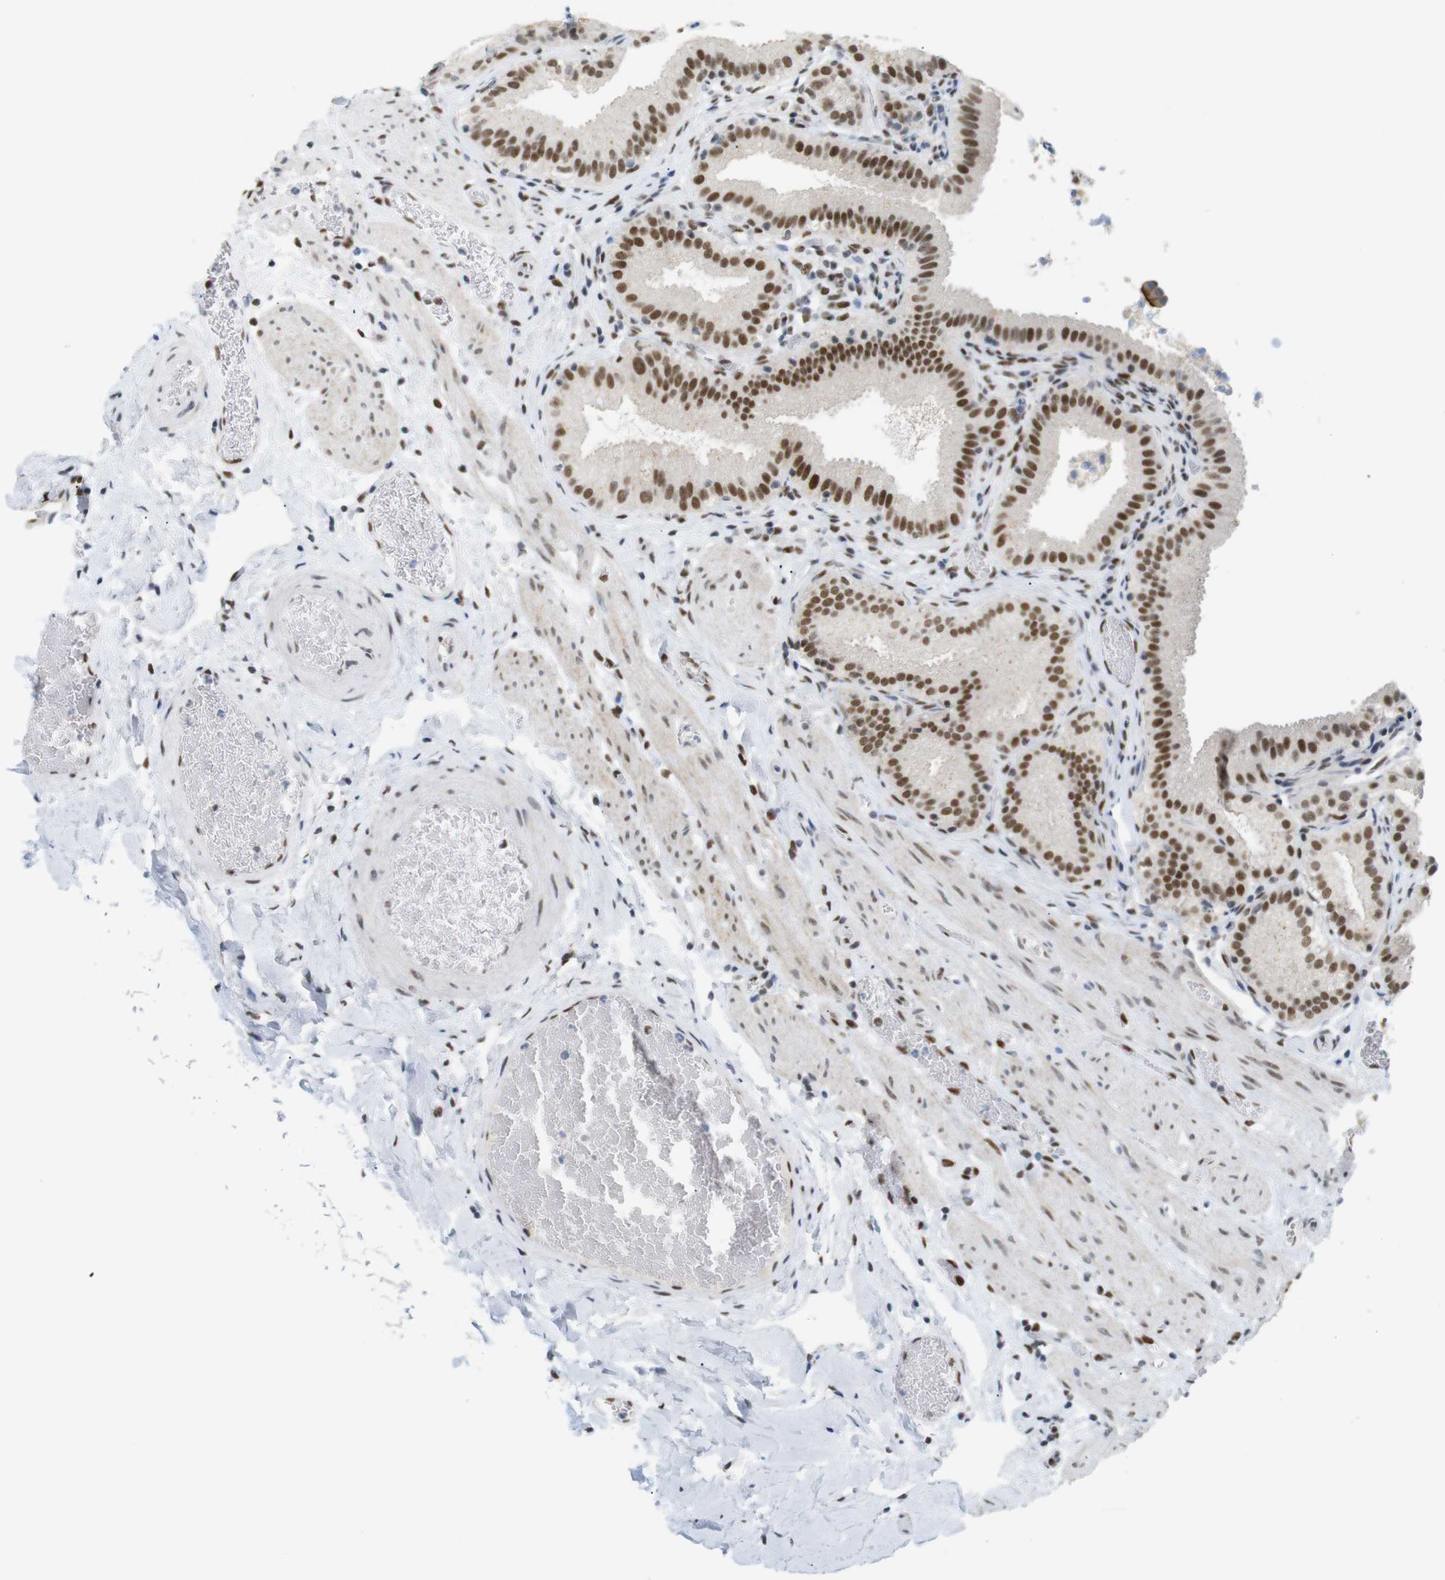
{"staining": {"intensity": "strong", "quantity": ">75%", "location": "nuclear"}, "tissue": "gallbladder", "cell_type": "Glandular cells", "image_type": "normal", "snomed": [{"axis": "morphology", "description": "Normal tissue, NOS"}, {"axis": "topography", "description": "Gallbladder"}], "caption": "Protein staining of benign gallbladder exhibits strong nuclear expression in approximately >75% of glandular cells. (brown staining indicates protein expression, while blue staining denotes nuclei).", "gene": "RIOX2", "patient": {"sex": "male", "age": 54}}